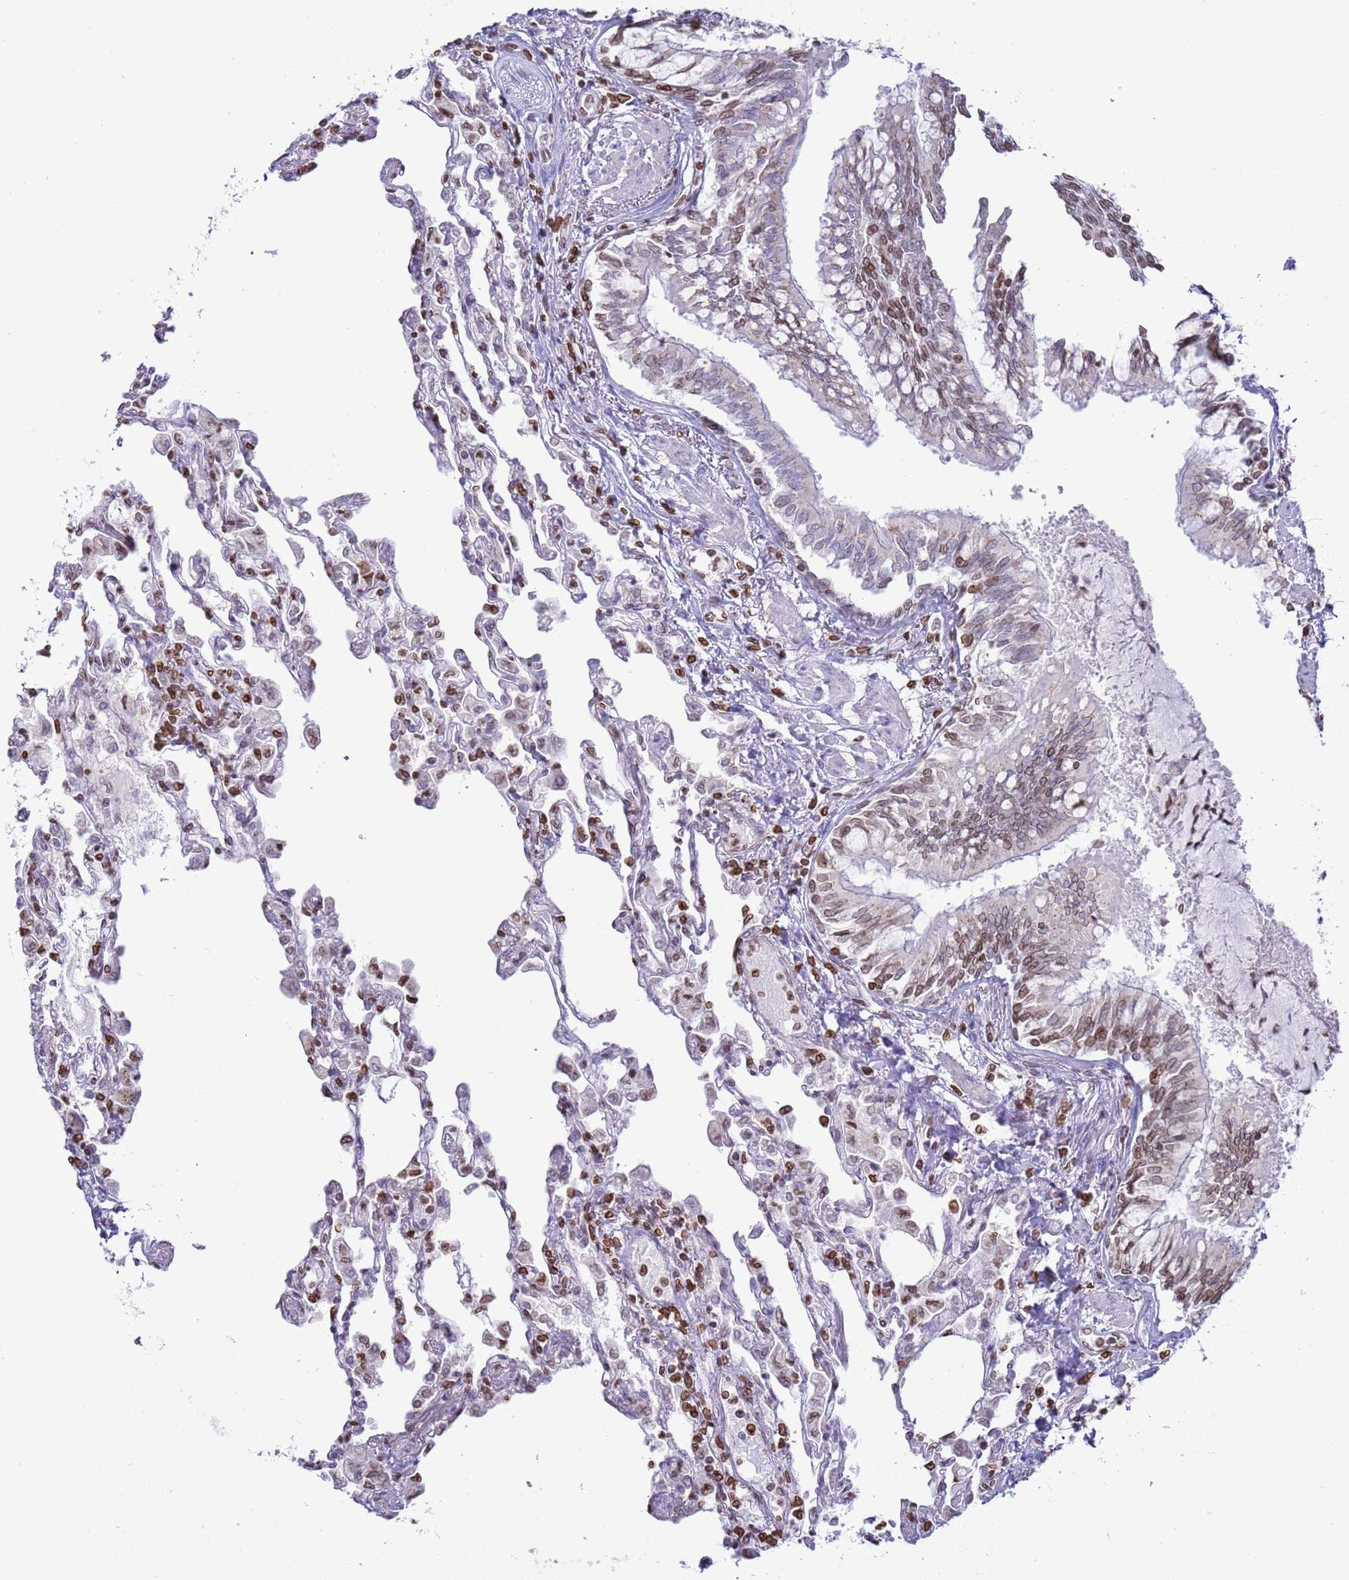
{"staining": {"intensity": "moderate", "quantity": "<25%", "location": "nuclear"}, "tissue": "lung", "cell_type": "Alveolar cells", "image_type": "normal", "snomed": [{"axis": "morphology", "description": "Normal tissue, NOS"}, {"axis": "topography", "description": "Bronchus"}, {"axis": "topography", "description": "Lung"}], "caption": "Protein expression by immunohistochemistry demonstrates moderate nuclear expression in about <25% of alveolar cells in normal lung. The protein of interest is stained brown, and the nuclei are stained in blue (DAB (3,3'-diaminobenzidine) IHC with brightfield microscopy, high magnification).", "gene": "DHX37", "patient": {"sex": "female", "age": 49}}